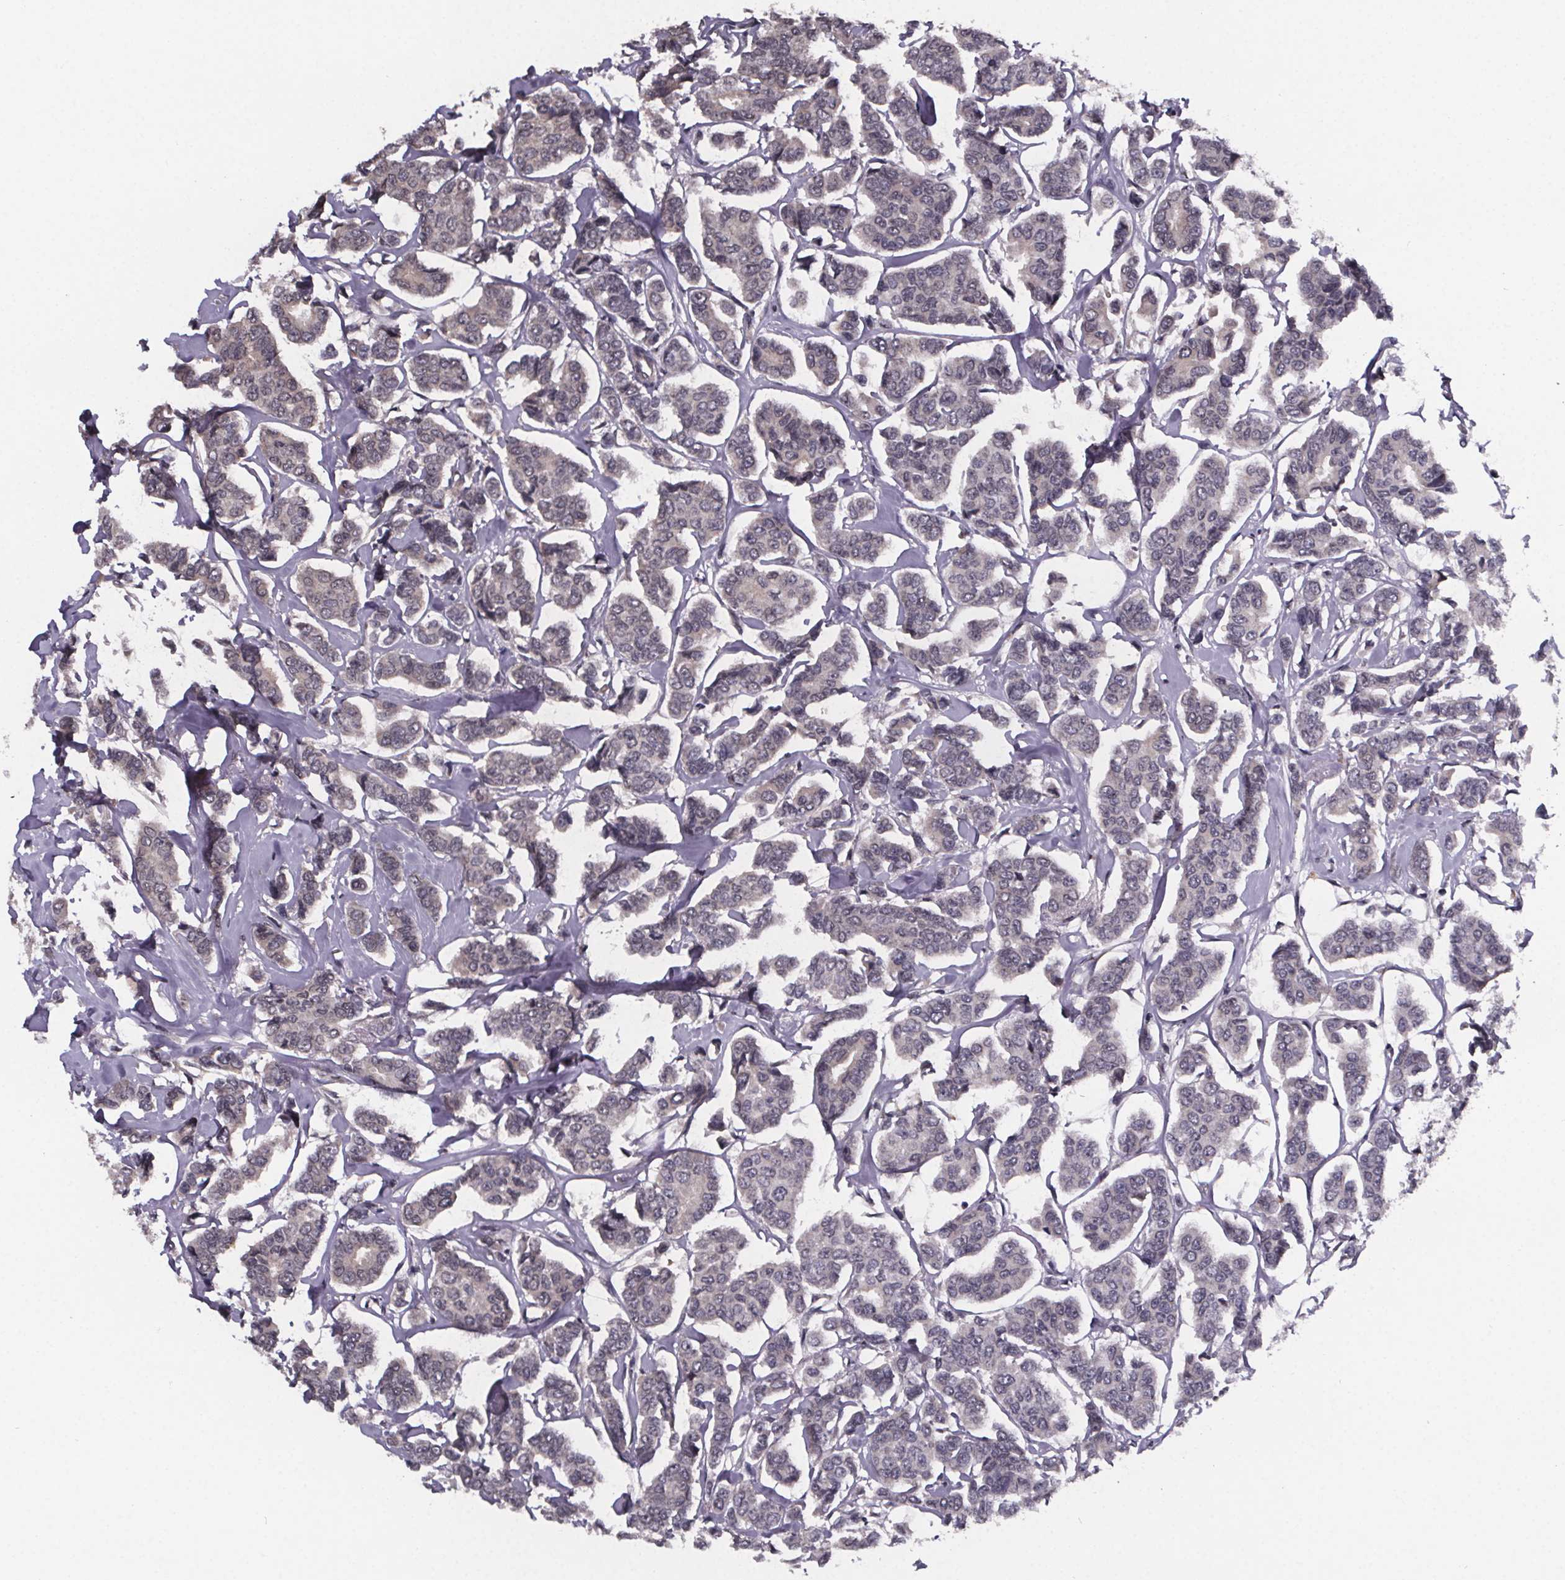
{"staining": {"intensity": "weak", "quantity": ">75%", "location": "cytoplasmic/membranous"}, "tissue": "breast cancer", "cell_type": "Tumor cells", "image_type": "cancer", "snomed": [{"axis": "morphology", "description": "Duct carcinoma"}, {"axis": "topography", "description": "Breast"}], "caption": "A brown stain shows weak cytoplasmic/membranous positivity of a protein in breast invasive ductal carcinoma tumor cells. The staining was performed using DAB, with brown indicating positive protein expression. Nuclei are stained blue with hematoxylin.", "gene": "SAT1", "patient": {"sex": "female", "age": 94}}